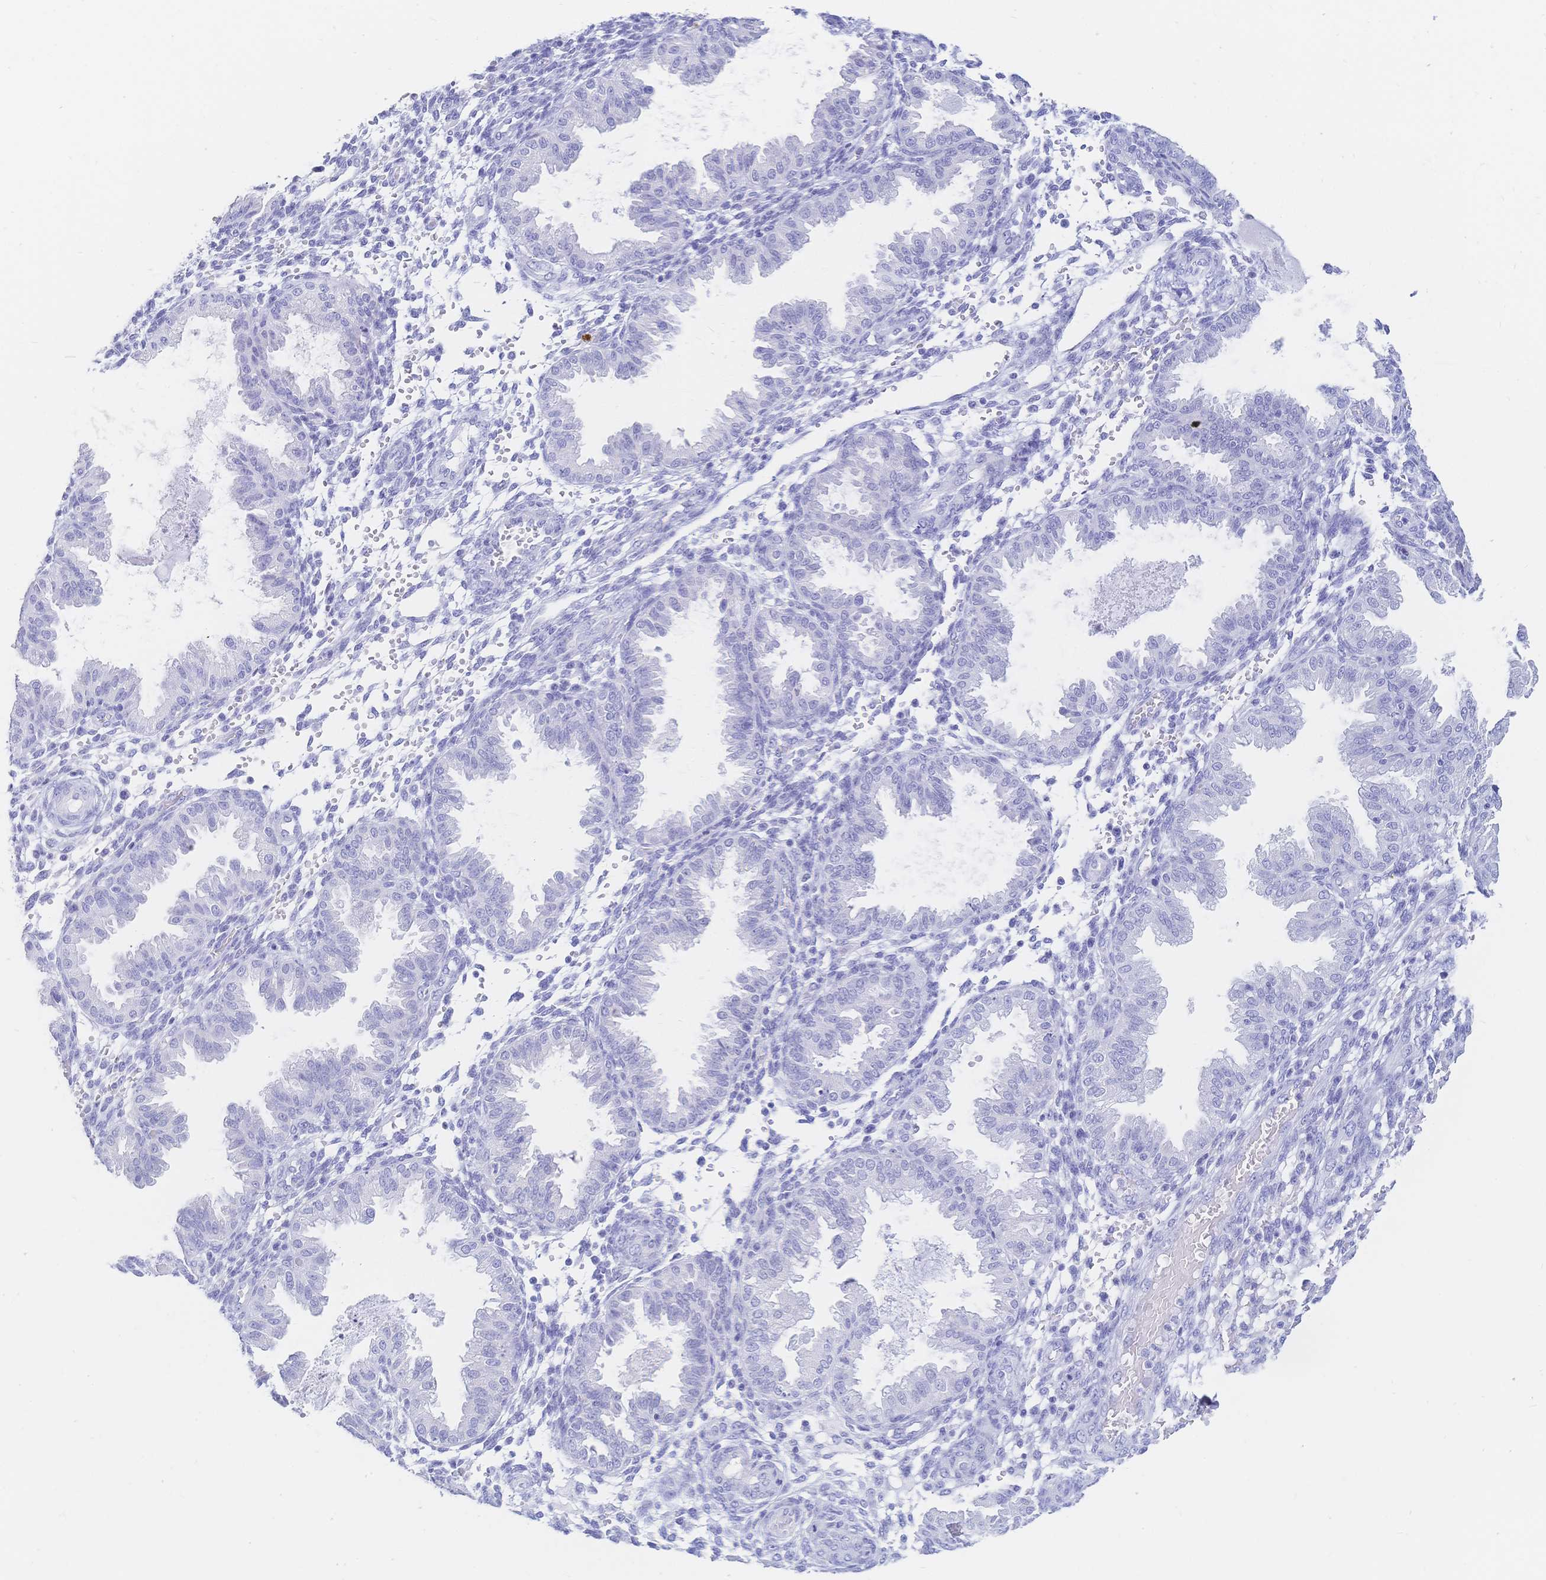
{"staining": {"intensity": "negative", "quantity": "none", "location": "none"}, "tissue": "endometrium", "cell_type": "Cells in endometrial stroma", "image_type": "normal", "snomed": [{"axis": "morphology", "description": "Normal tissue, NOS"}, {"axis": "topography", "description": "Endometrium"}], "caption": "IHC photomicrograph of unremarkable human endometrium stained for a protein (brown), which demonstrates no expression in cells in endometrial stroma.", "gene": "MEP1B", "patient": {"sex": "female", "age": 33}}